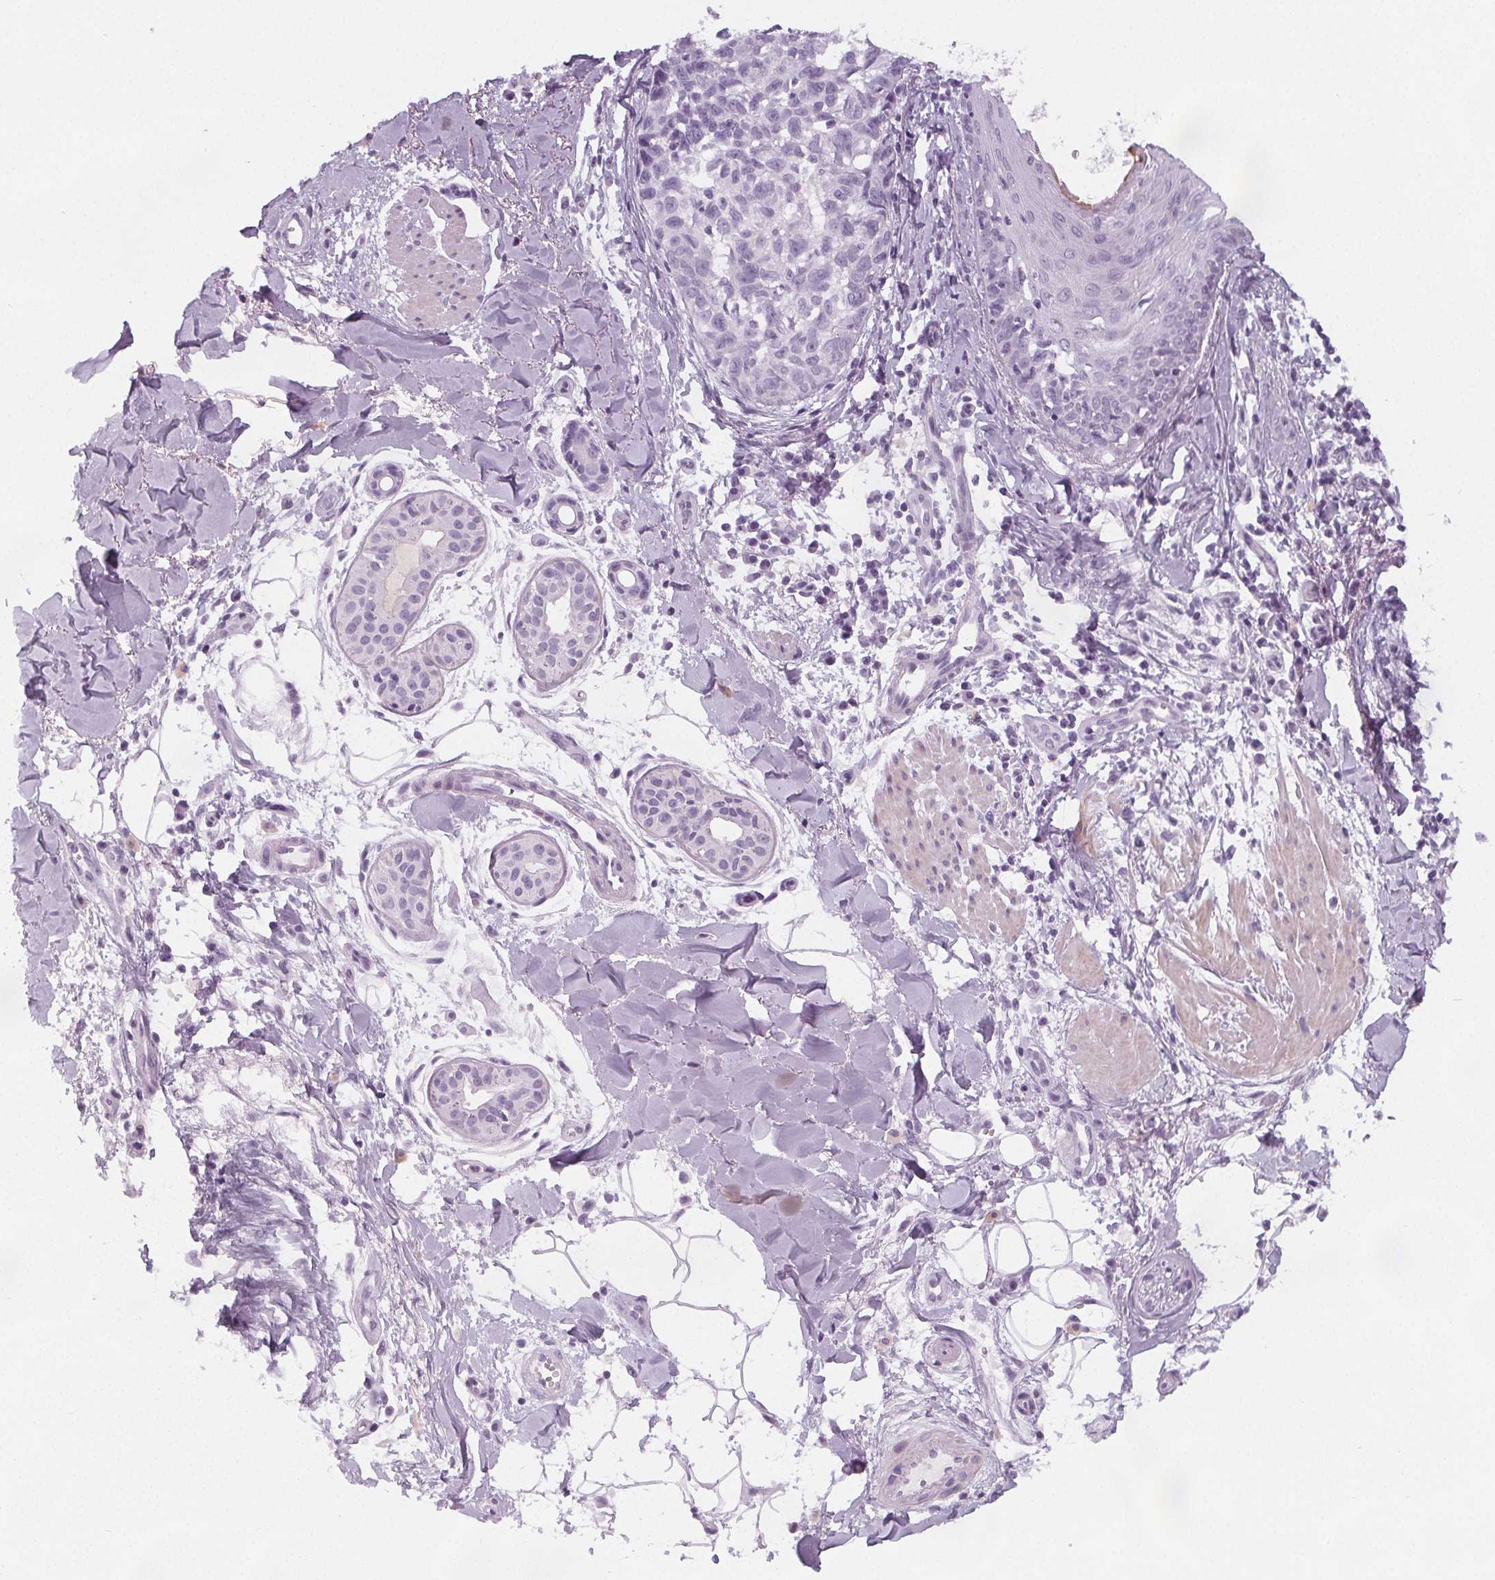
{"staining": {"intensity": "negative", "quantity": "none", "location": "none"}, "tissue": "melanoma", "cell_type": "Tumor cells", "image_type": "cancer", "snomed": [{"axis": "morphology", "description": "Malignant melanoma, NOS"}, {"axis": "topography", "description": "Skin"}], "caption": "This histopathology image is of malignant melanoma stained with immunohistochemistry (IHC) to label a protein in brown with the nuclei are counter-stained blue. There is no positivity in tumor cells.", "gene": "SLC5A12", "patient": {"sex": "male", "age": 48}}